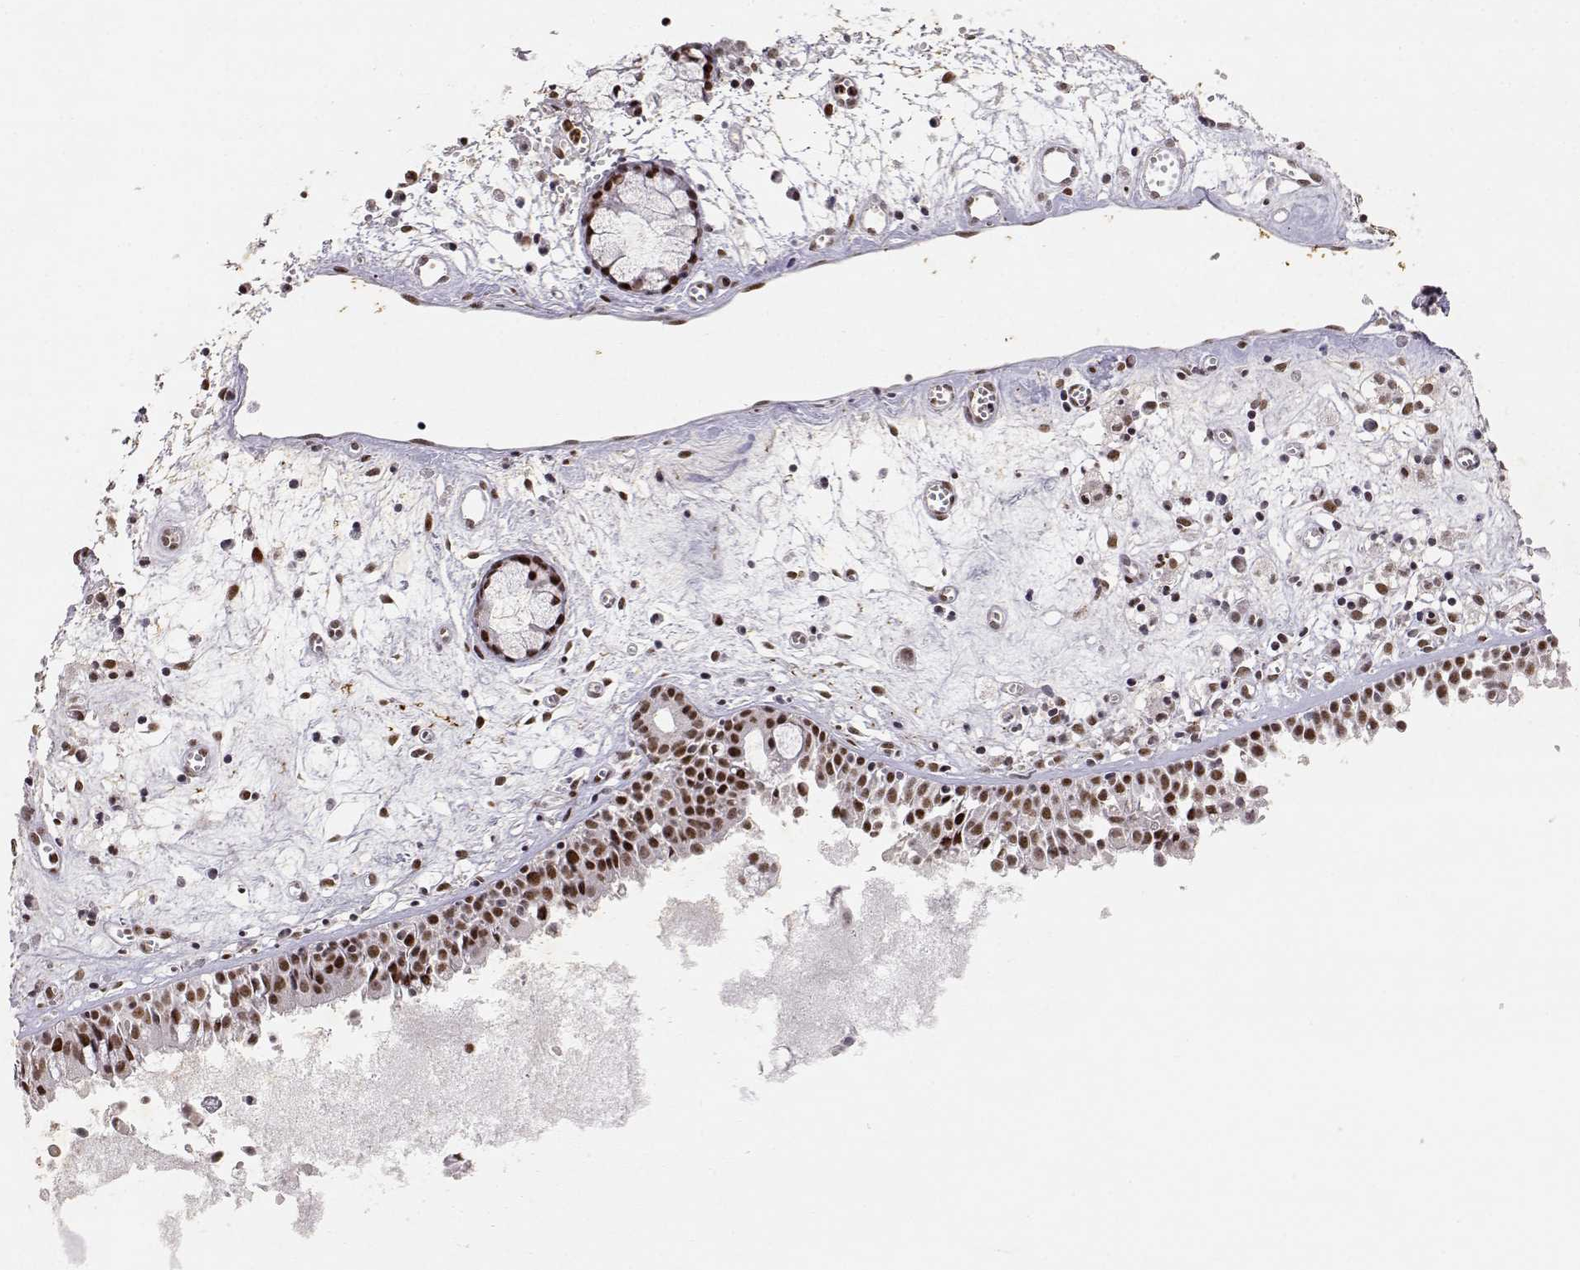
{"staining": {"intensity": "strong", "quantity": "25%-75%", "location": "nuclear"}, "tissue": "nasopharynx", "cell_type": "Respiratory epithelial cells", "image_type": "normal", "snomed": [{"axis": "morphology", "description": "Normal tissue, NOS"}, {"axis": "topography", "description": "Nasopharynx"}], "caption": "A histopathology image of human nasopharynx stained for a protein demonstrates strong nuclear brown staining in respiratory epithelial cells.", "gene": "RSF1", "patient": {"sex": "male", "age": 61}}